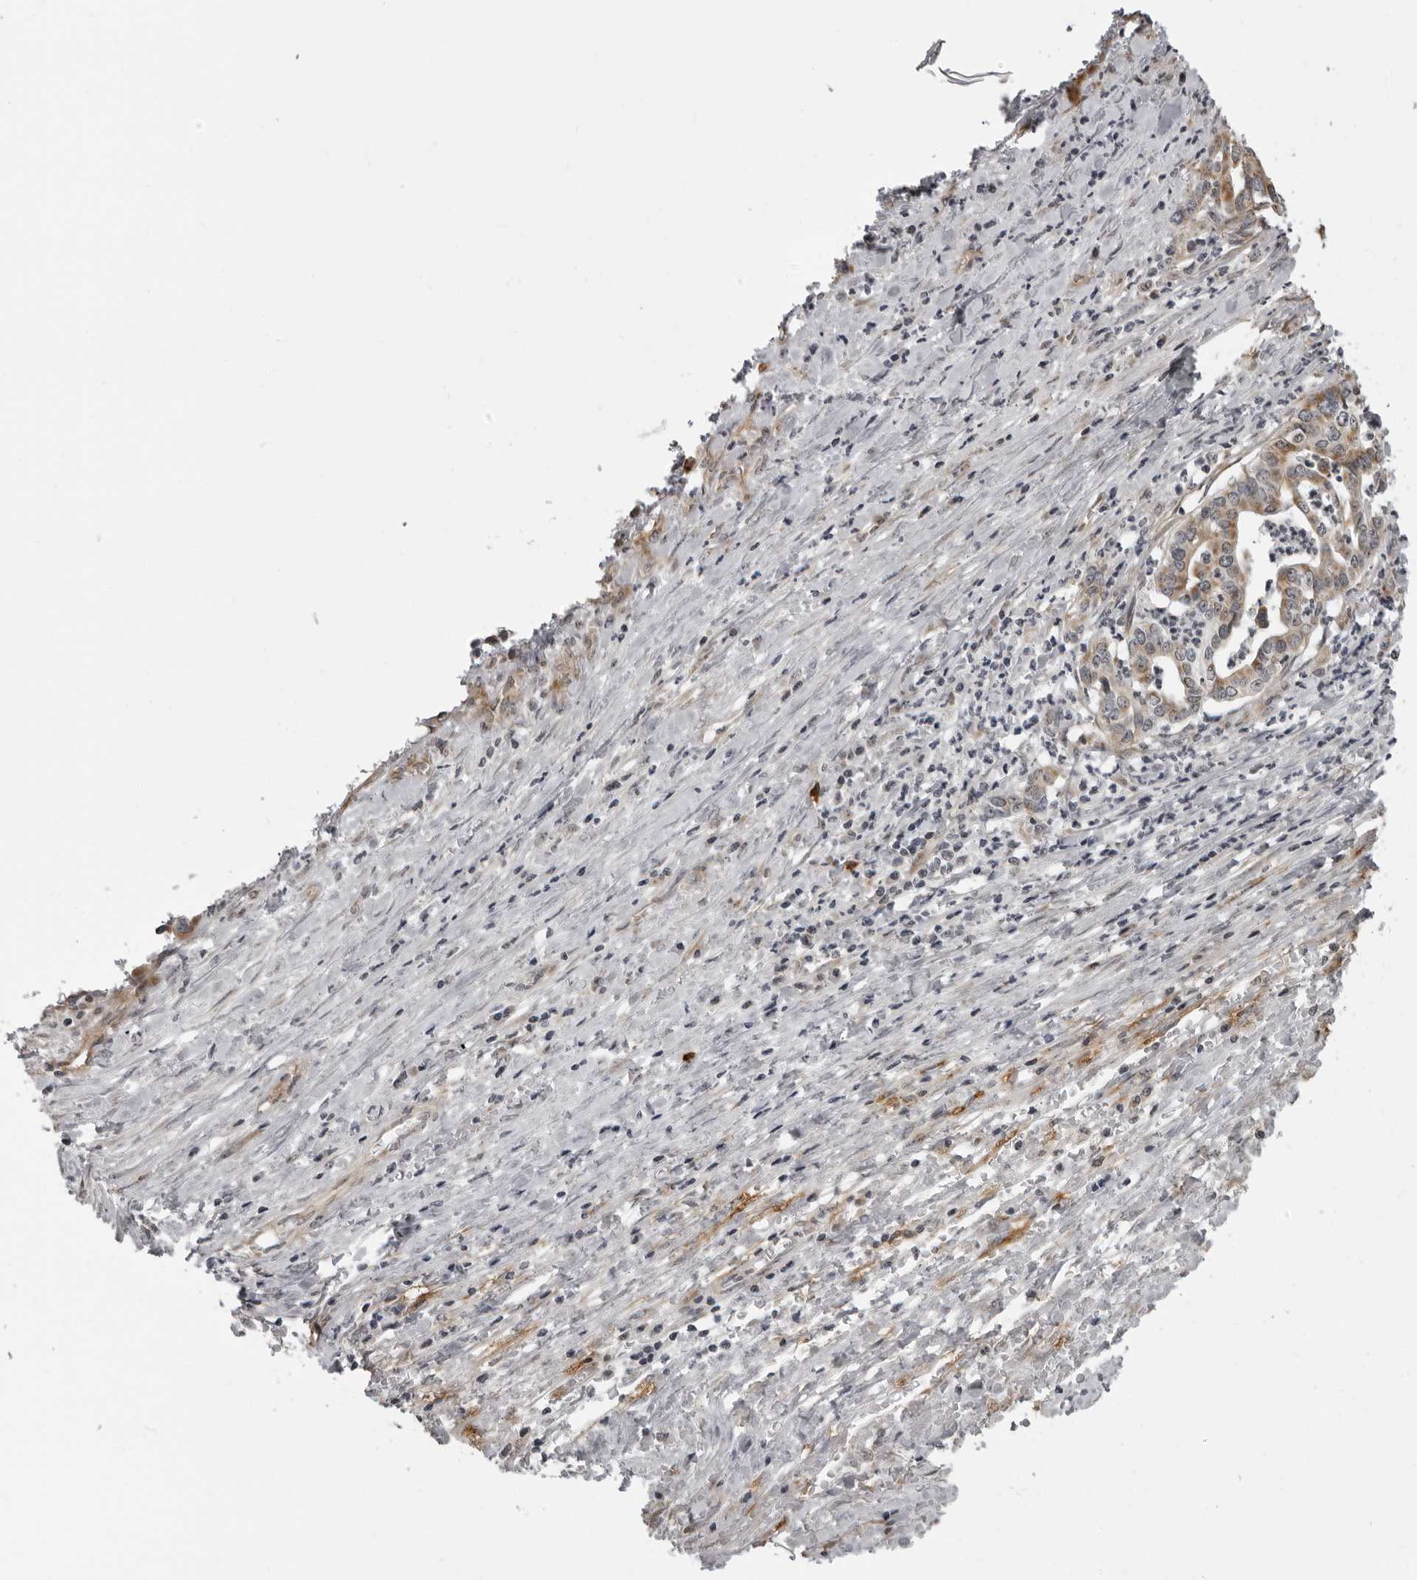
{"staining": {"intensity": "moderate", "quantity": ">75%", "location": "cytoplasmic/membranous"}, "tissue": "liver cancer", "cell_type": "Tumor cells", "image_type": "cancer", "snomed": [{"axis": "morphology", "description": "Cholangiocarcinoma"}, {"axis": "topography", "description": "Liver"}], "caption": "A histopathology image of liver cancer stained for a protein demonstrates moderate cytoplasmic/membranous brown staining in tumor cells.", "gene": "RTCA", "patient": {"sex": "female", "age": 61}}